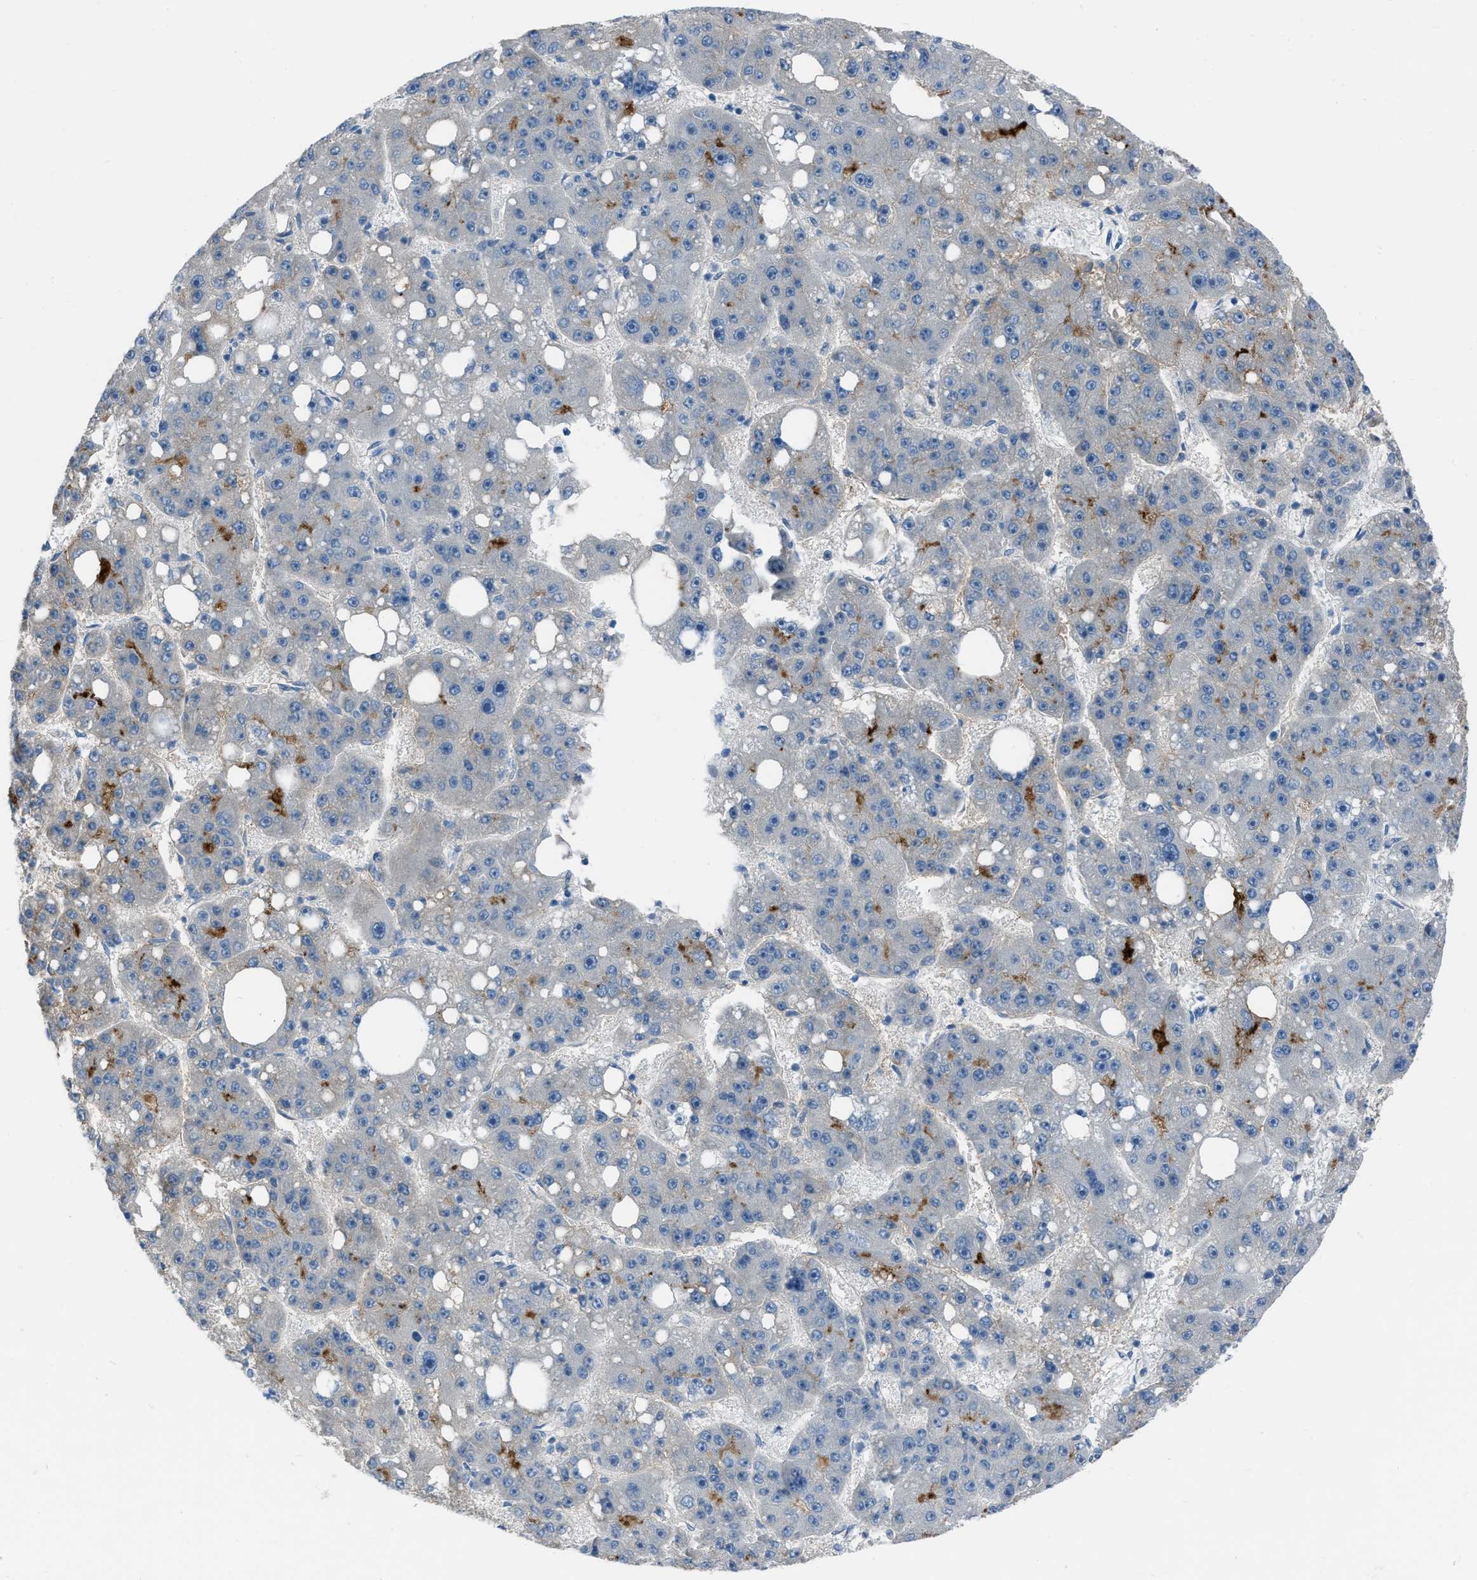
{"staining": {"intensity": "negative", "quantity": "none", "location": "none"}, "tissue": "liver cancer", "cell_type": "Tumor cells", "image_type": "cancer", "snomed": [{"axis": "morphology", "description": "Carcinoma, Hepatocellular, NOS"}, {"axis": "topography", "description": "Liver"}], "caption": "This micrograph is of hepatocellular carcinoma (liver) stained with immunohistochemistry to label a protein in brown with the nuclei are counter-stained blue. There is no expression in tumor cells.", "gene": "SPATC1L", "patient": {"sex": "female", "age": 61}}